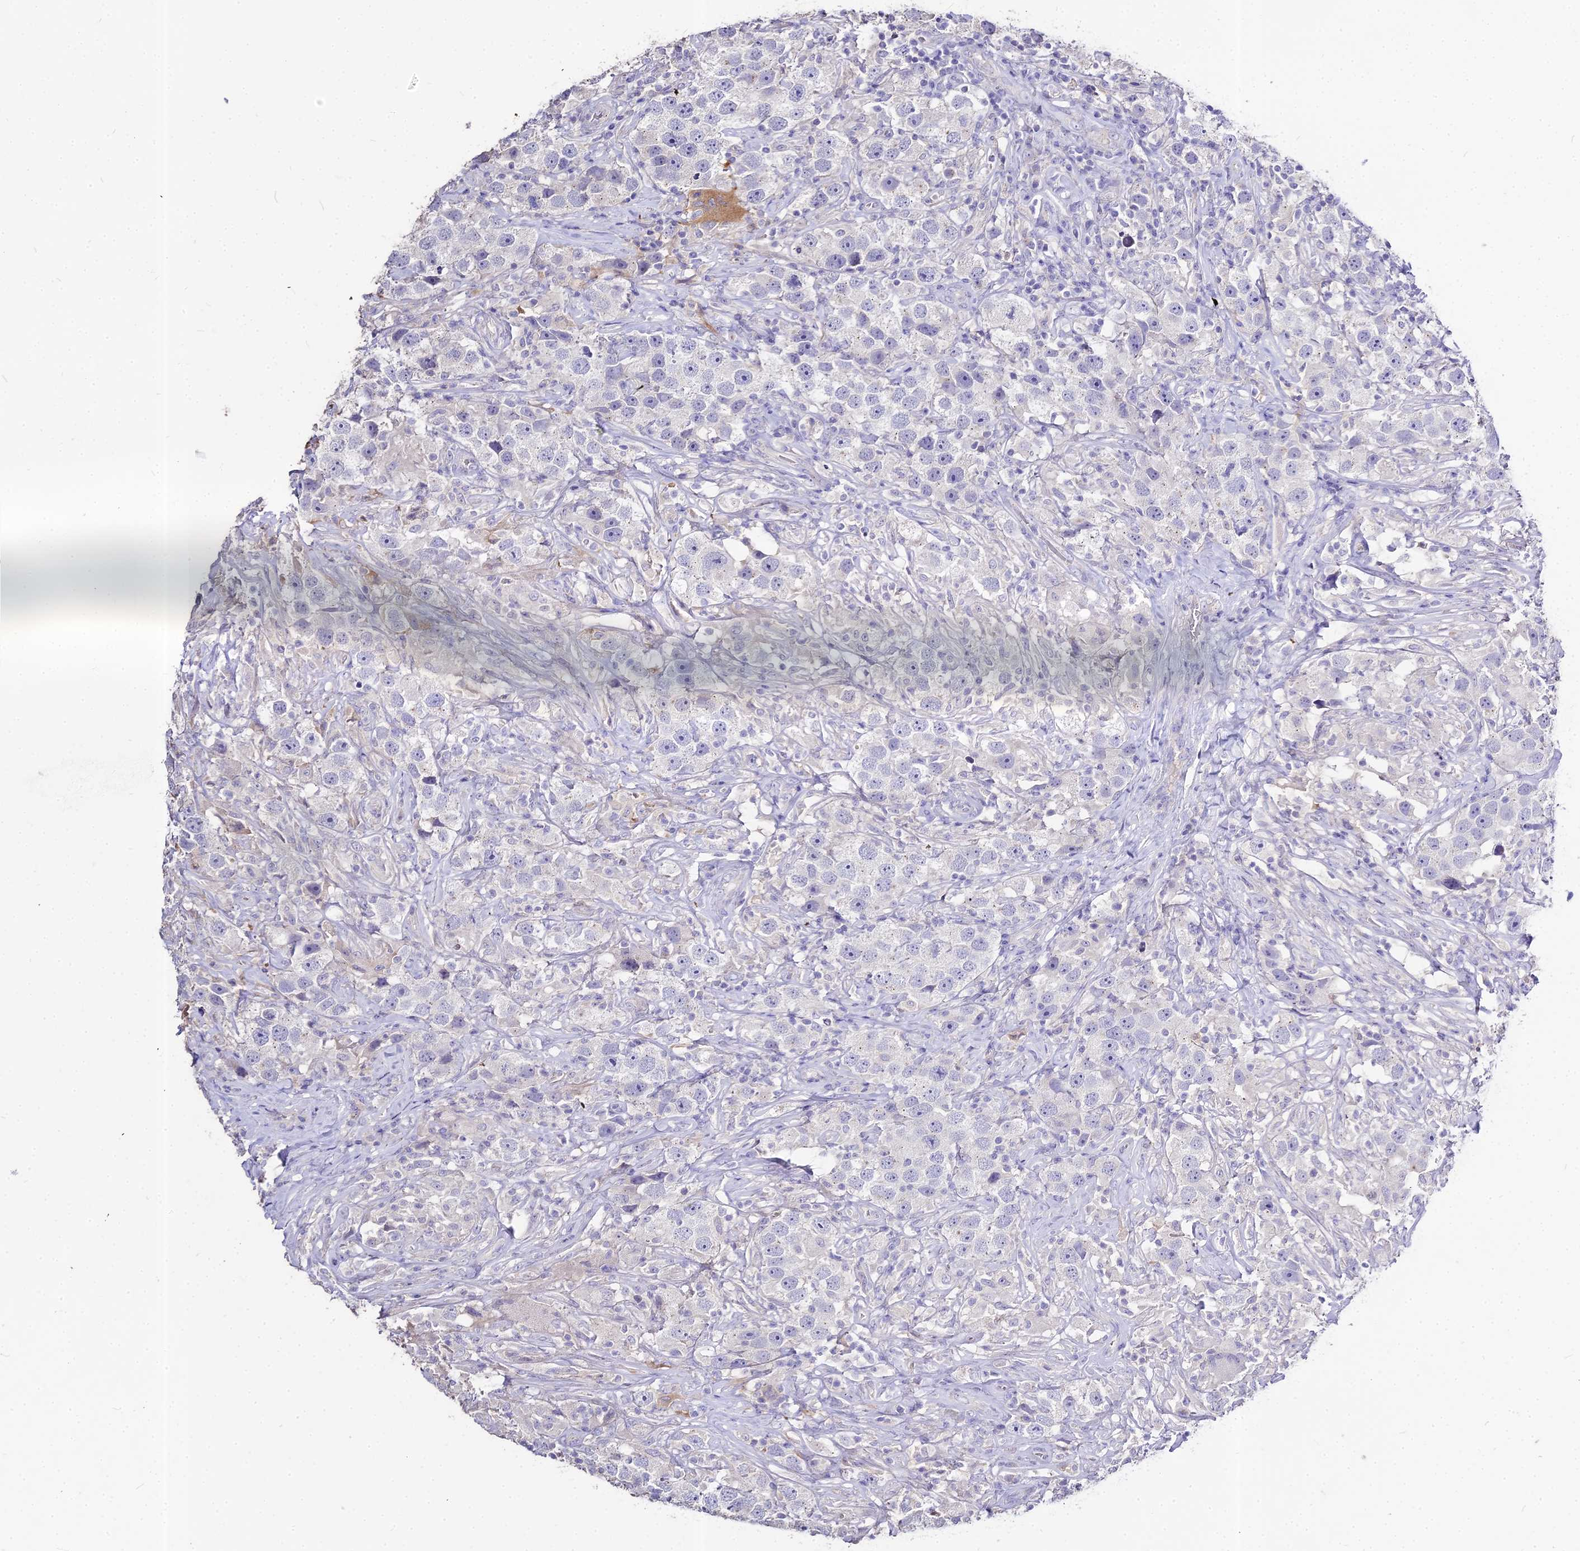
{"staining": {"intensity": "negative", "quantity": "none", "location": "none"}, "tissue": "testis cancer", "cell_type": "Tumor cells", "image_type": "cancer", "snomed": [{"axis": "morphology", "description": "Seminoma, NOS"}, {"axis": "topography", "description": "Testis"}], "caption": "DAB (3,3'-diaminobenzidine) immunohistochemical staining of human testis cancer reveals no significant staining in tumor cells.", "gene": "GLYAT", "patient": {"sex": "male", "age": 49}}